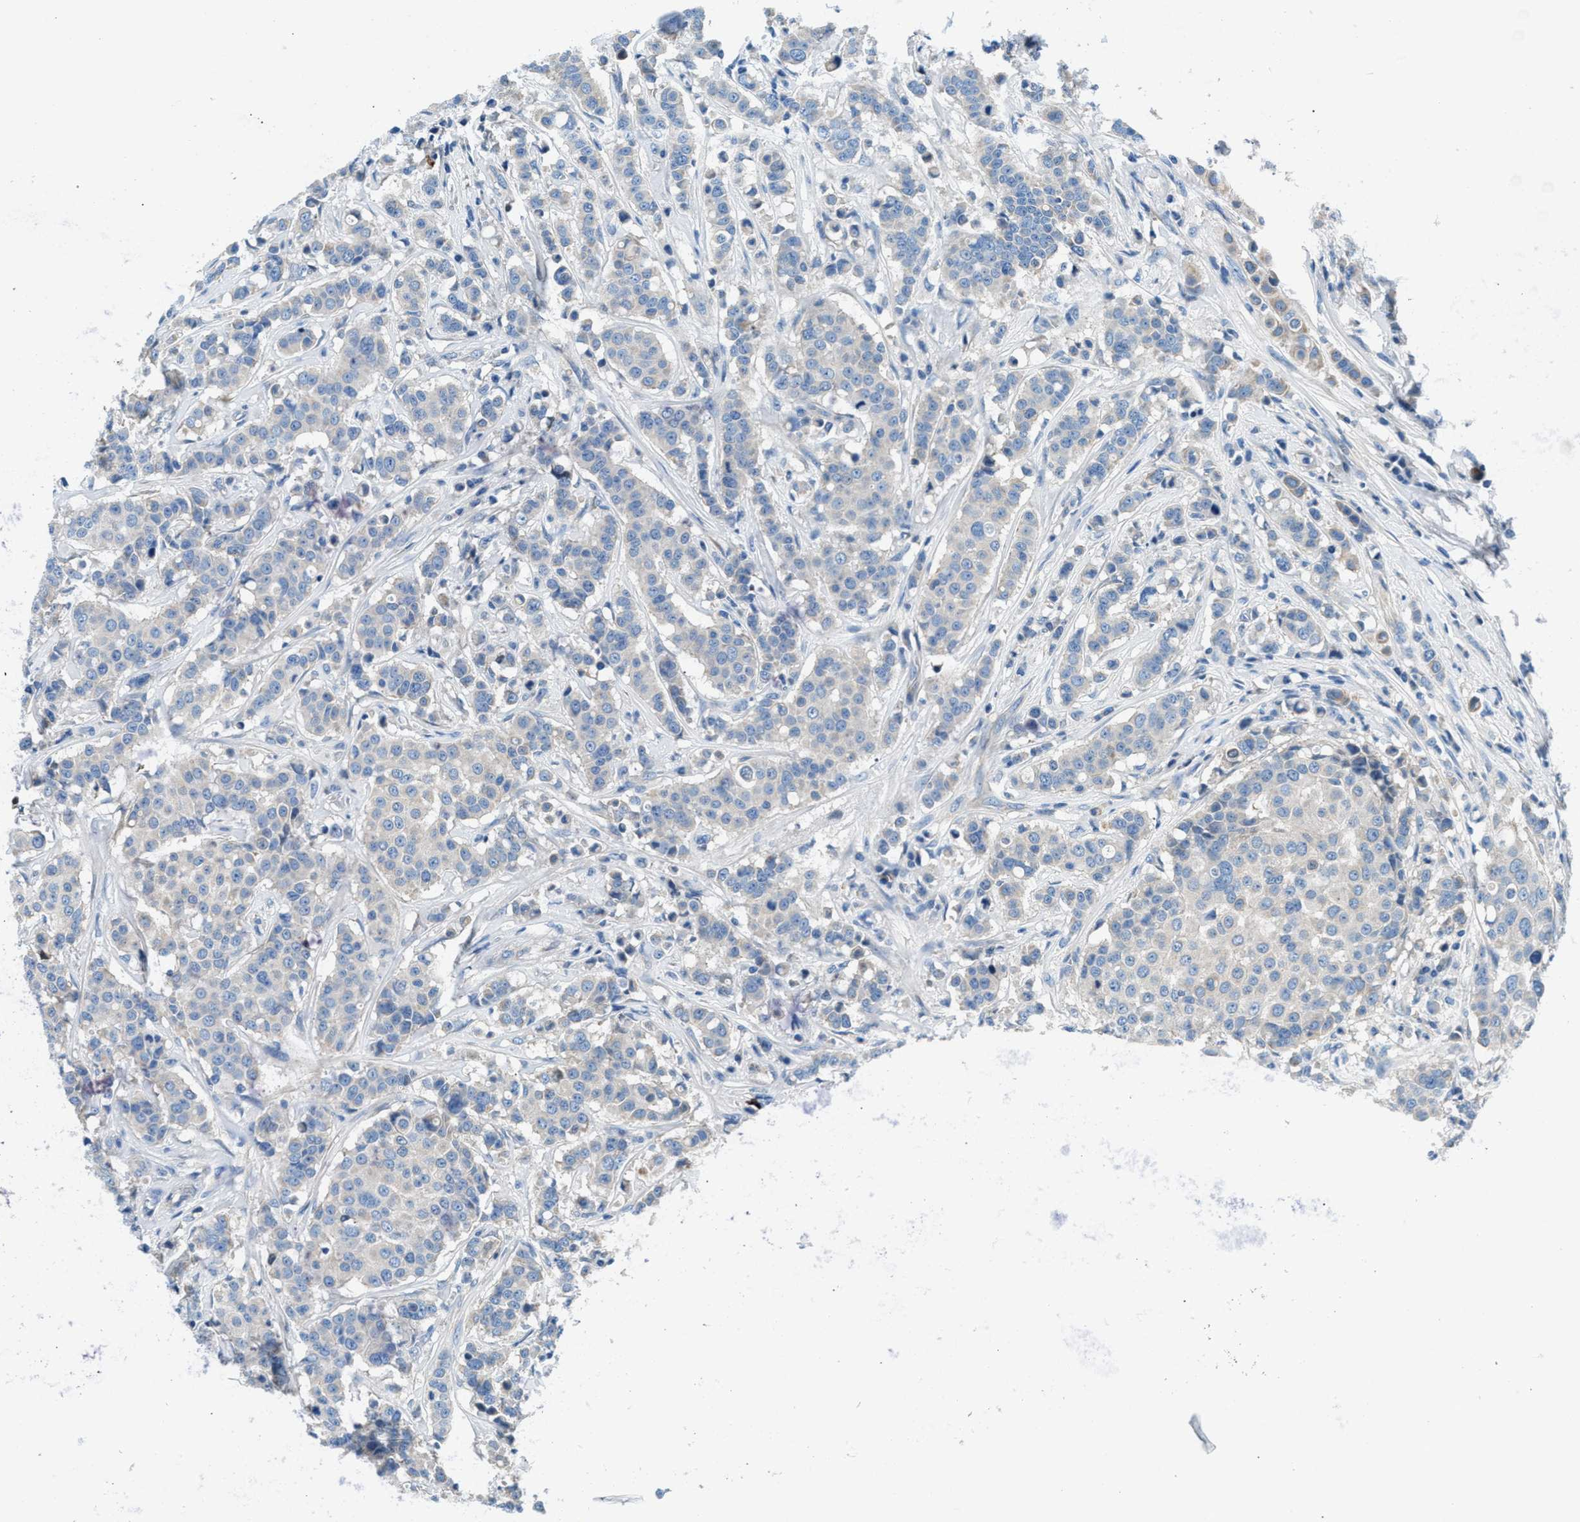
{"staining": {"intensity": "negative", "quantity": "none", "location": "none"}, "tissue": "breast cancer", "cell_type": "Tumor cells", "image_type": "cancer", "snomed": [{"axis": "morphology", "description": "Duct carcinoma"}, {"axis": "topography", "description": "Breast"}], "caption": "IHC micrograph of neoplastic tissue: human breast cancer stained with DAB (3,3'-diaminobenzidine) reveals no significant protein expression in tumor cells.", "gene": "CDRT4", "patient": {"sex": "female", "age": 27}}